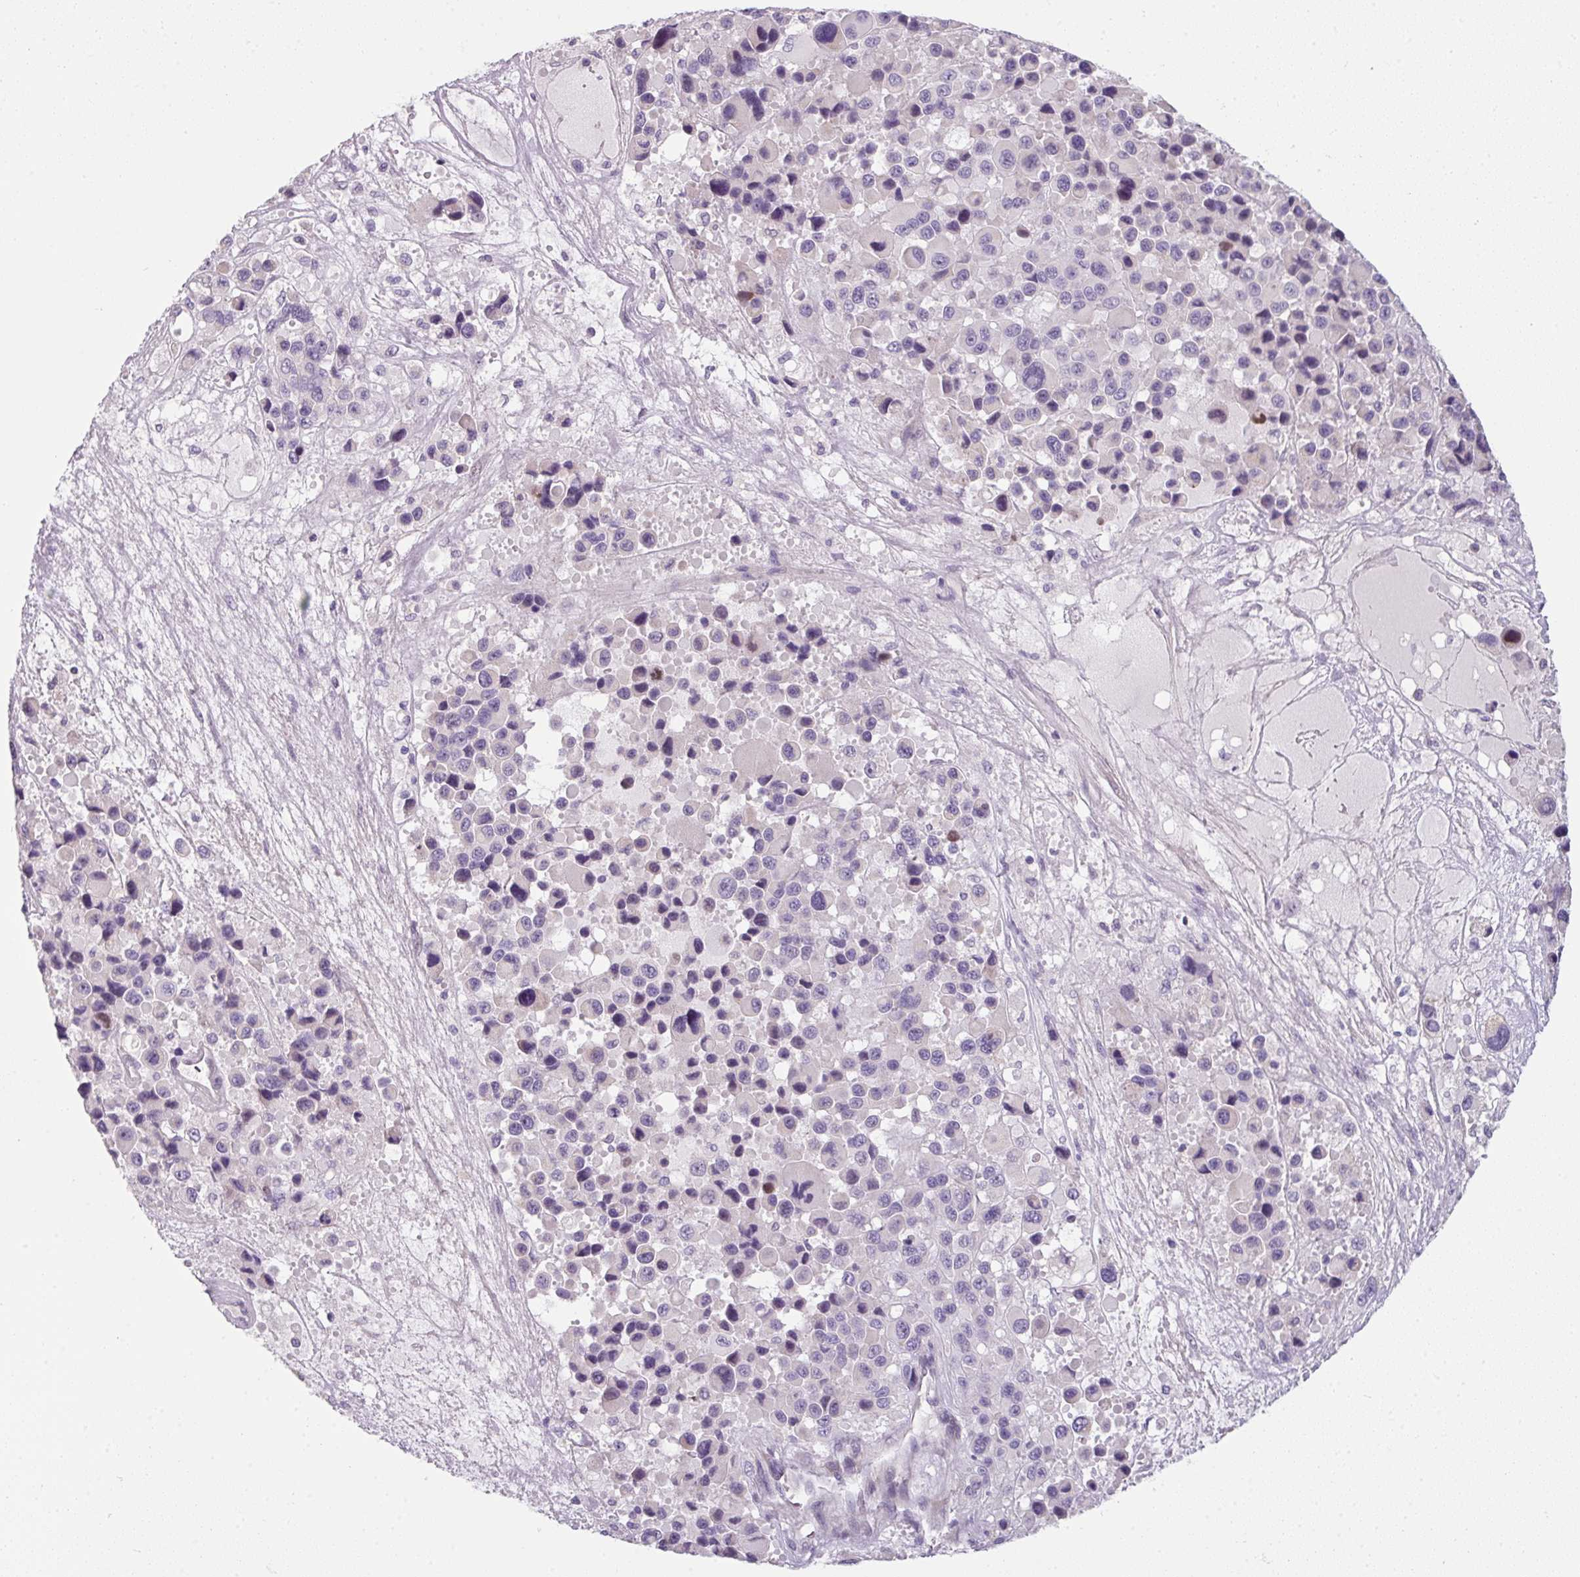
{"staining": {"intensity": "negative", "quantity": "none", "location": "none"}, "tissue": "melanoma", "cell_type": "Tumor cells", "image_type": "cancer", "snomed": [{"axis": "morphology", "description": "Malignant melanoma, Metastatic site"}, {"axis": "topography", "description": "Lymph node"}], "caption": "There is no significant positivity in tumor cells of malignant melanoma (metastatic site). Nuclei are stained in blue.", "gene": "FHAD1", "patient": {"sex": "female", "age": 65}}